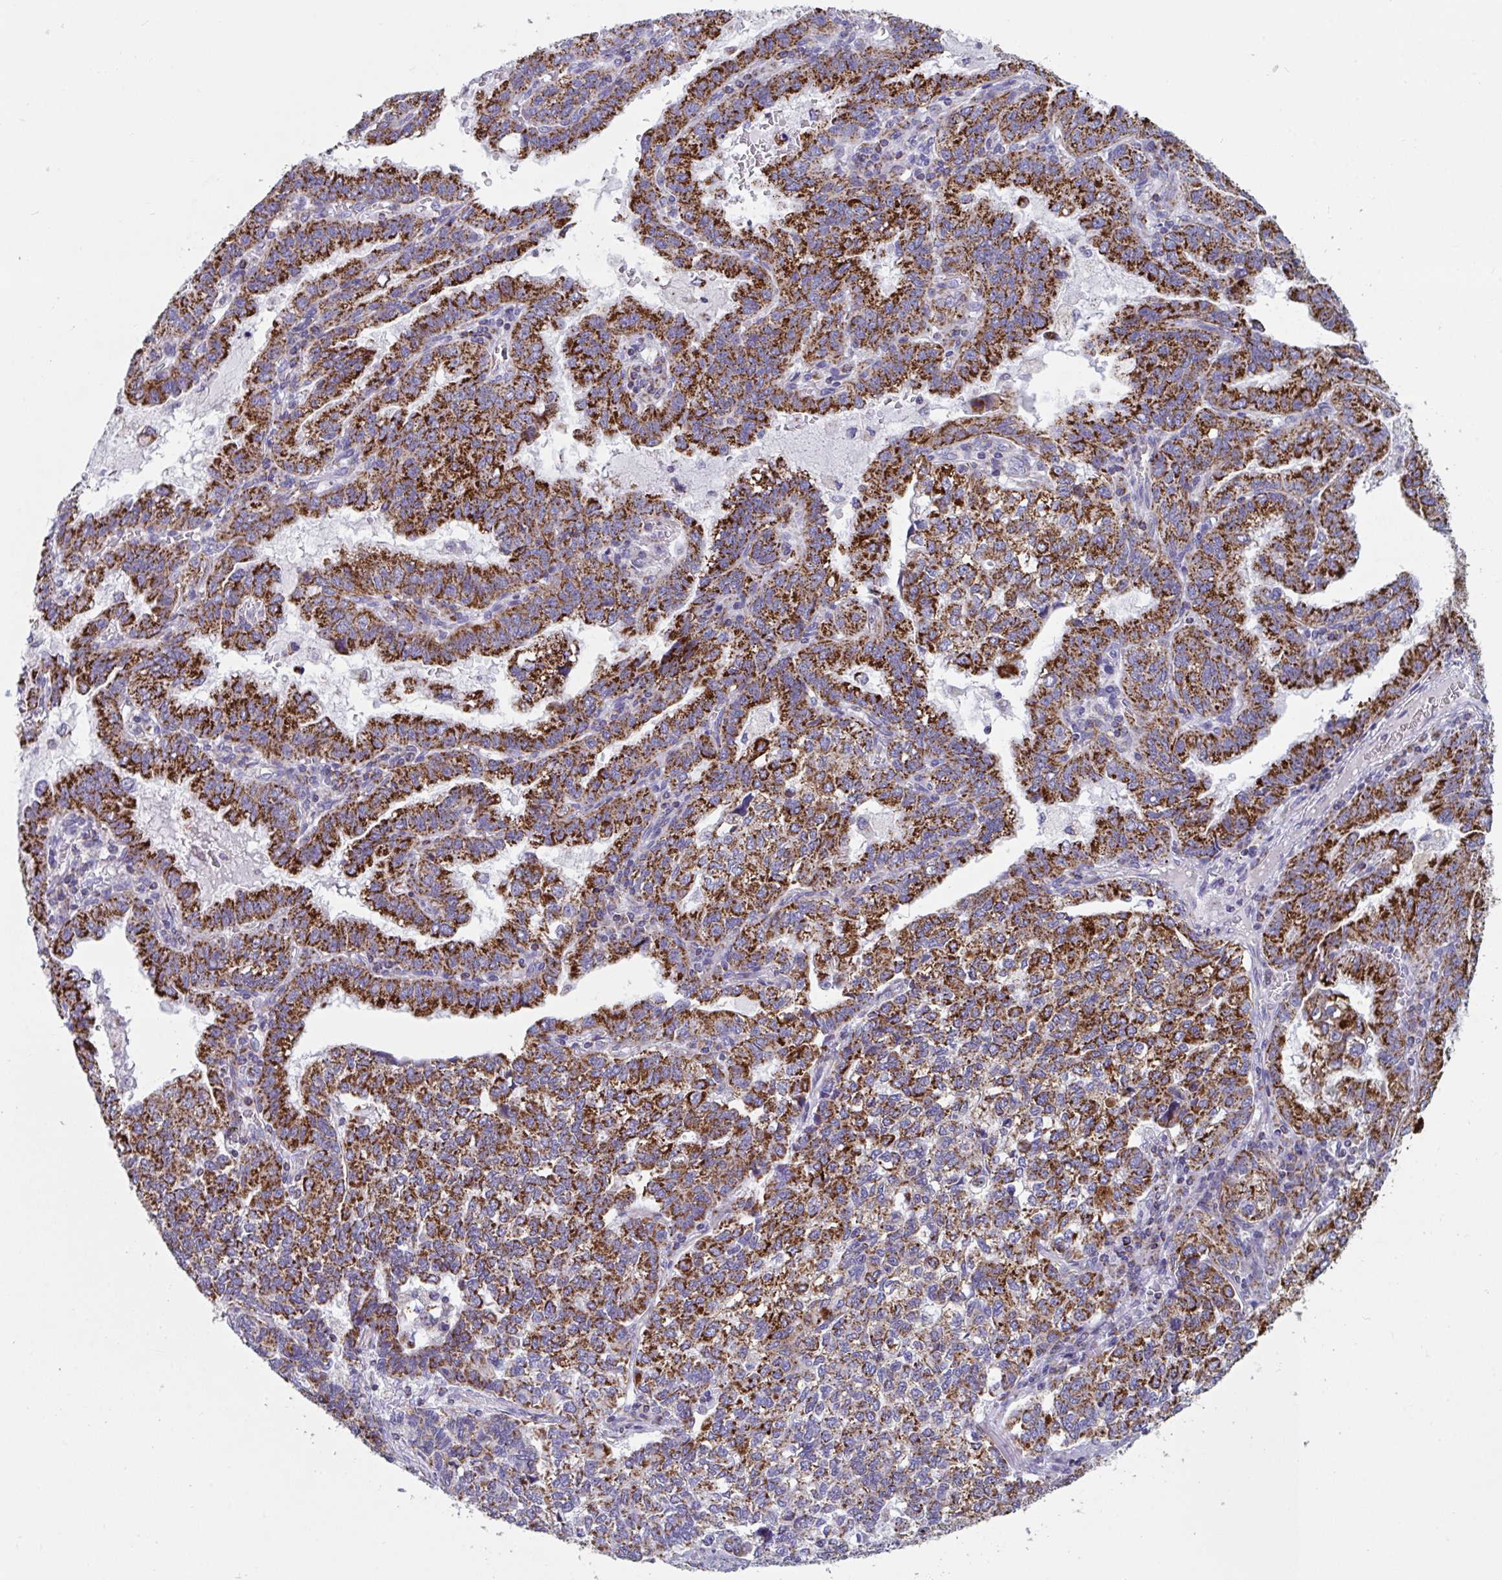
{"staining": {"intensity": "strong", "quantity": ">75%", "location": "cytoplasmic/membranous"}, "tissue": "lung cancer", "cell_type": "Tumor cells", "image_type": "cancer", "snomed": [{"axis": "morphology", "description": "Adenocarcinoma, NOS"}, {"axis": "topography", "description": "Lymph node"}, {"axis": "topography", "description": "Lung"}], "caption": "Human lung adenocarcinoma stained with a brown dye displays strong cytoplasmic/membranous positive staining in approximately >75% of tumor cells.", "gene": "BCAT2", "patient": {"sex": "male", "age": 66}}